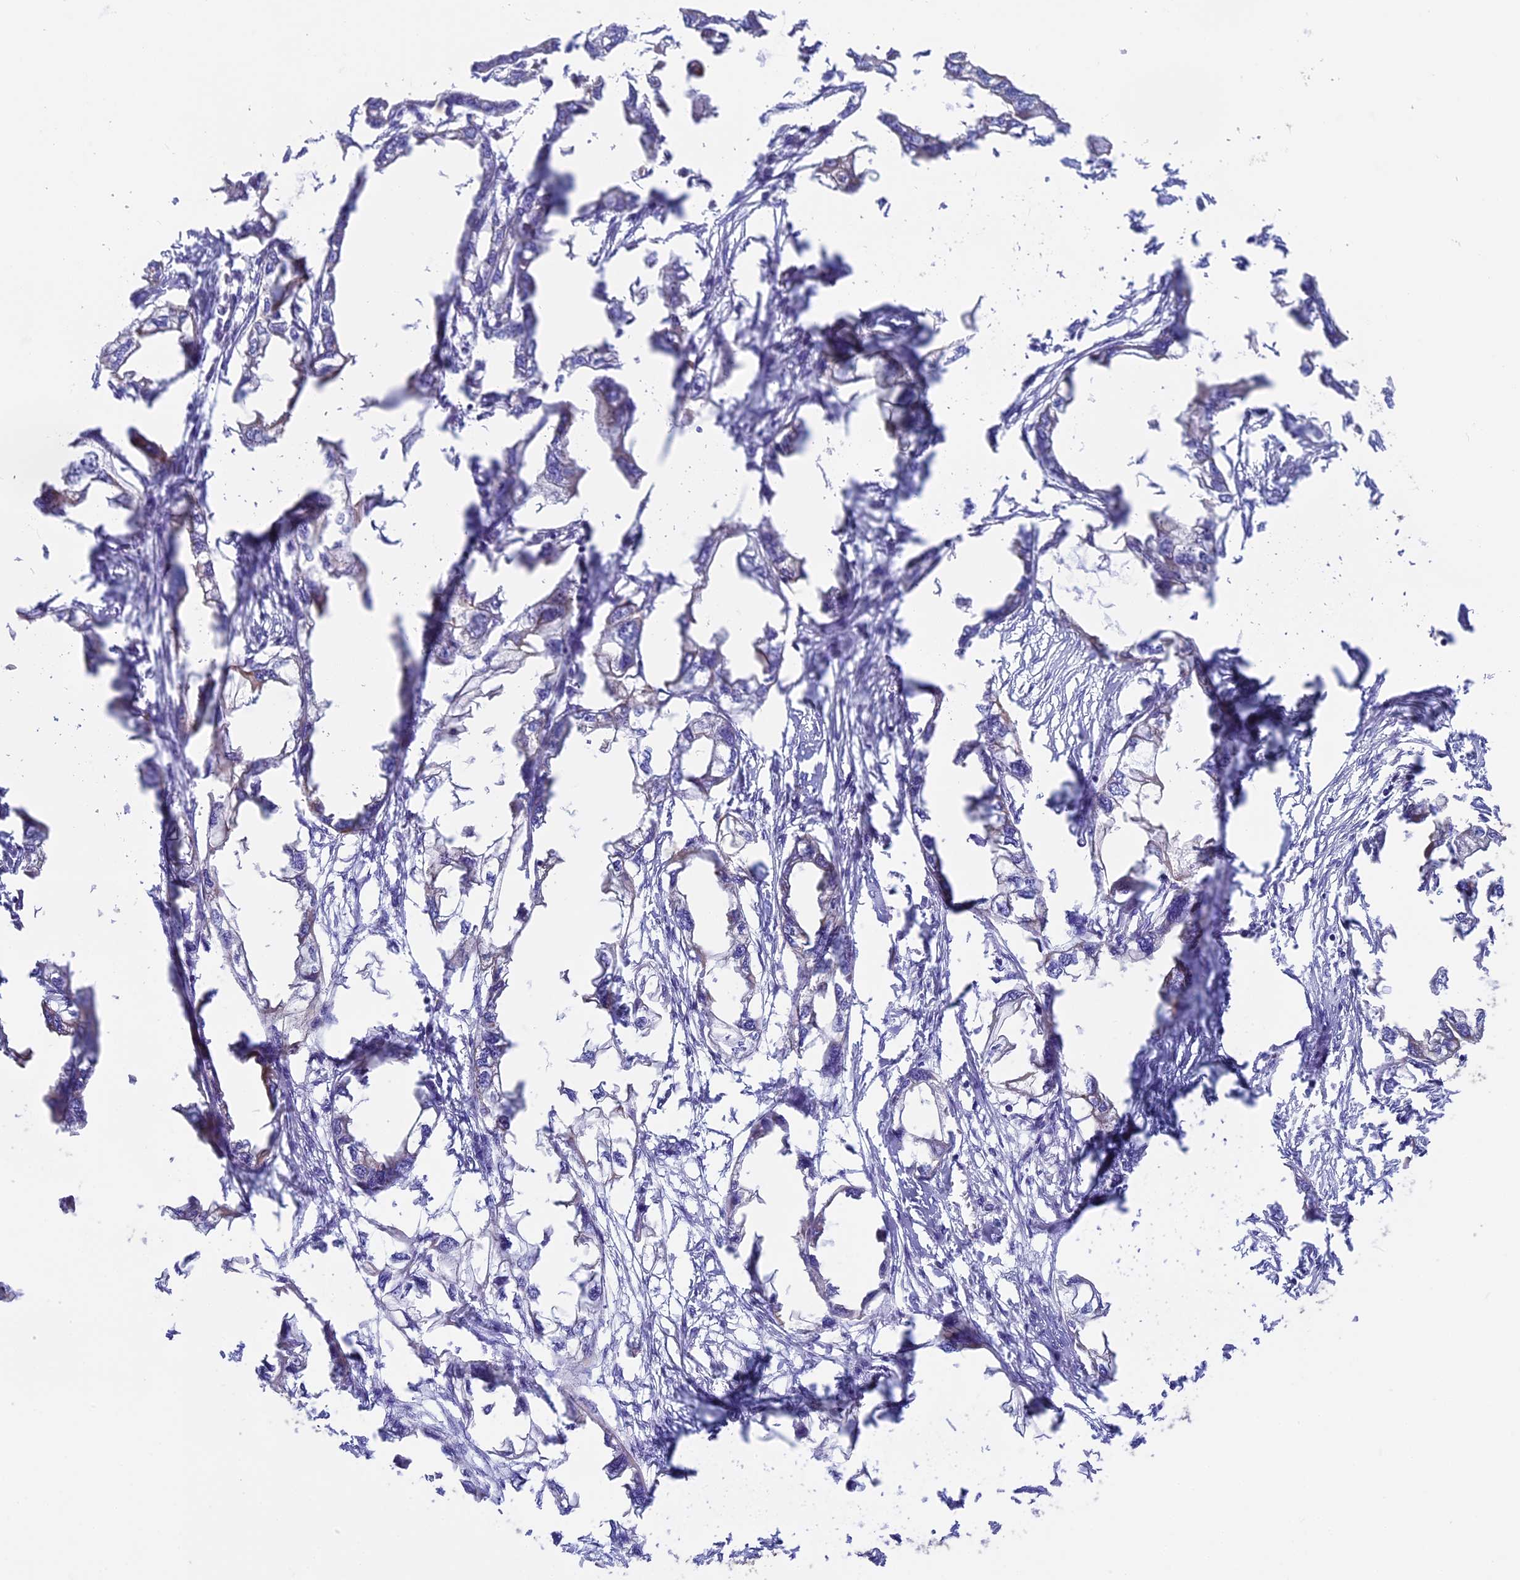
{"staining": {"intensity": "negative", "quantity": "none", "location": "none"}, "tissue": "endometrial cancer", "cell_type": "Tumor cells", "image_type": "cancer", "snomed": [{"axis": "morphology", "description": "Adenocarcinoma, NOS"}, {"axis": "morphology", "description": "Adenocarcinoma, metastatic, NOS"}, {"axis": "topography", "description": "Adipose tissue"}, {"axis": "topography", "description": "Endometrium"}], "caption": "This is a micrograph of immunohistochemistry staining of metastatic adenocarcinoma (endometrial), which shows no staining in tumor cells. (DAB IHC with hematoxylin counter stain).", "gene": "MRPS34", "patient": {"sex": "female", "age": 67}}